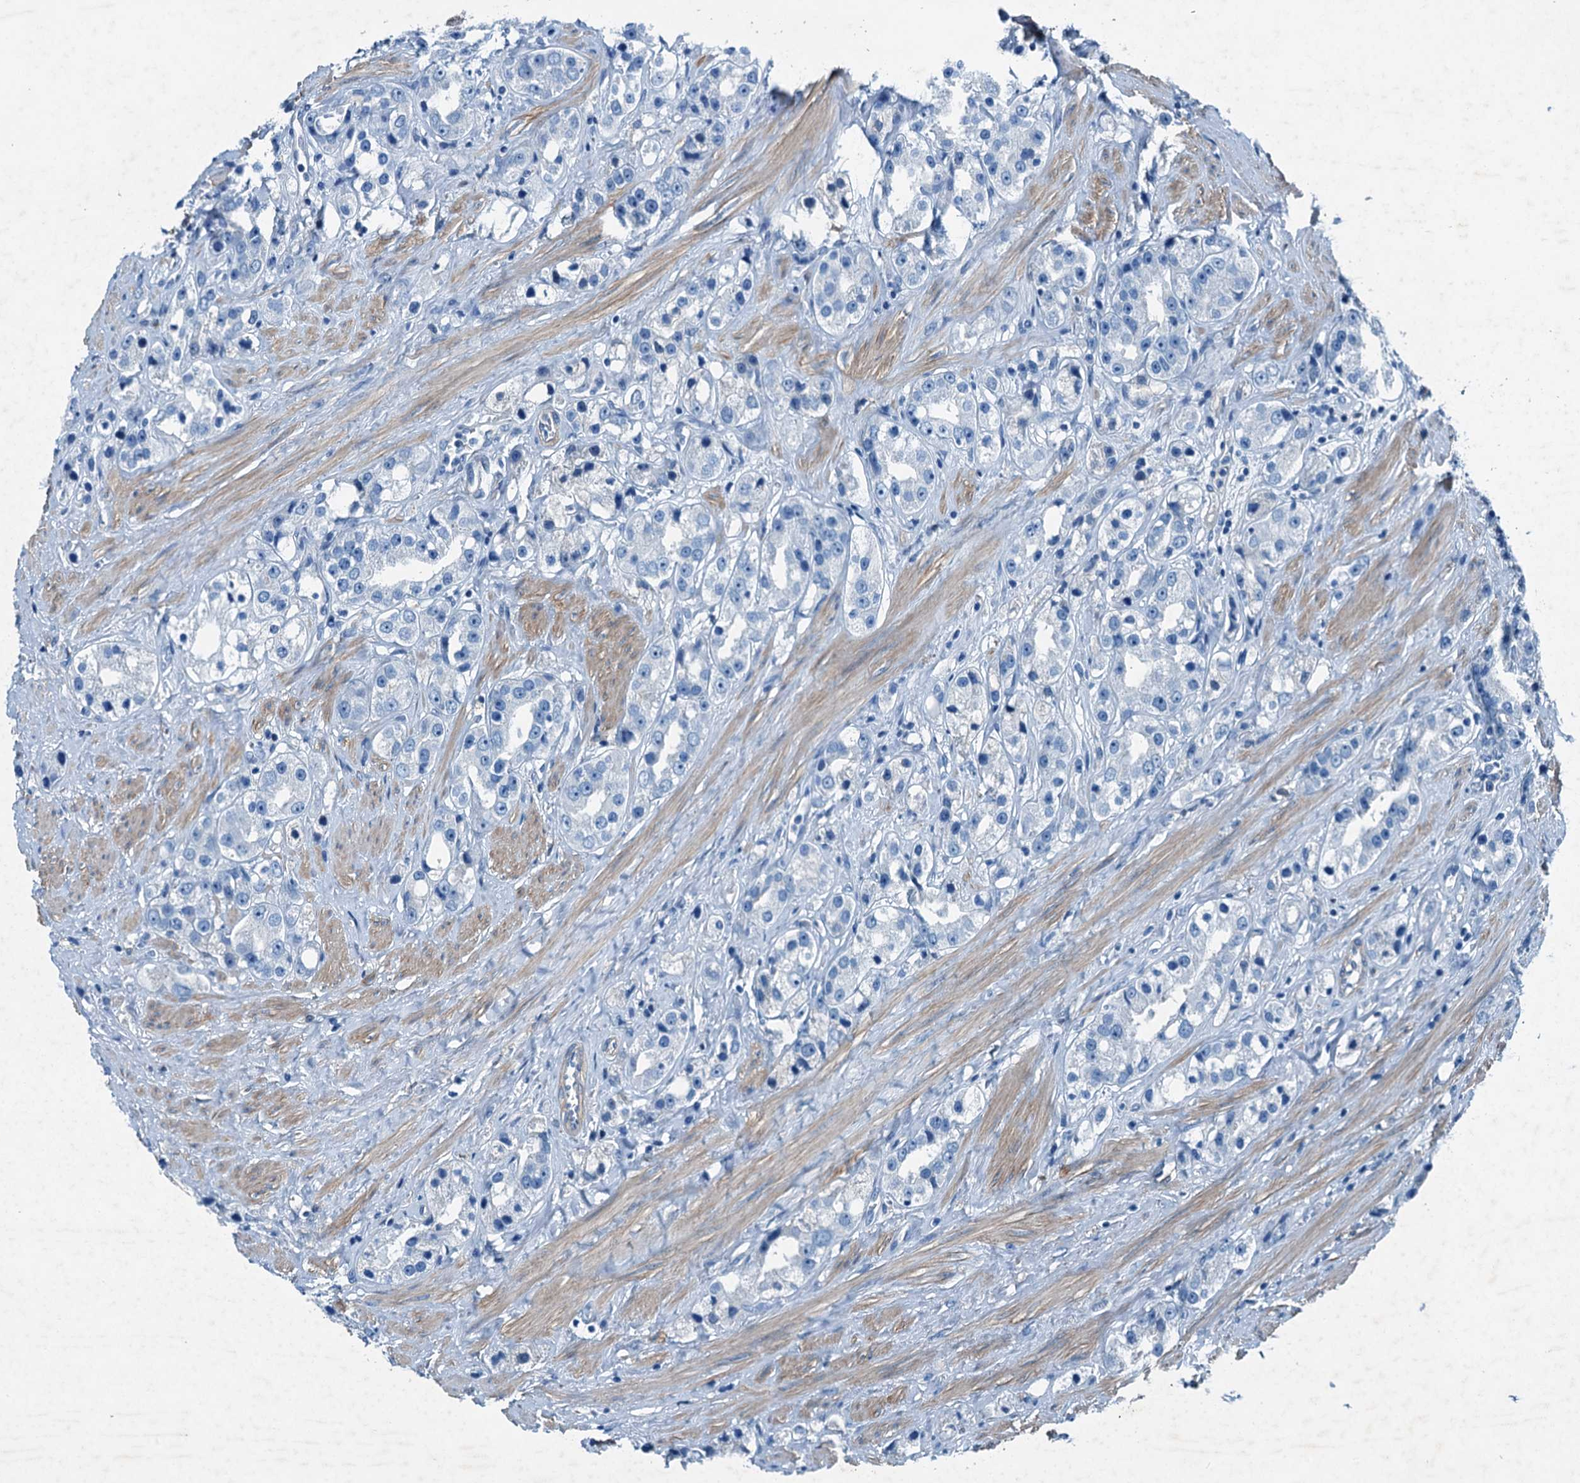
{"staining": {"intensity": "negative", "quantity": "none", "location": "none"}, "tissue": "prostate cancer", "cell_type": "Tumor cells", "image_type": "cancer", "snomed": [{"axis": "morphology", "description": "Adenocarcinoma, NOS"}, {"axis": "topography", "description": "Prostate"}], "caption": "IHC image of adenocarcinoma (prostate) stained for a protein (brown), which displays no positivity in tumor cells.", "gene": "RAB3IL1", "patient": {"sex": "male", "age": 79}}